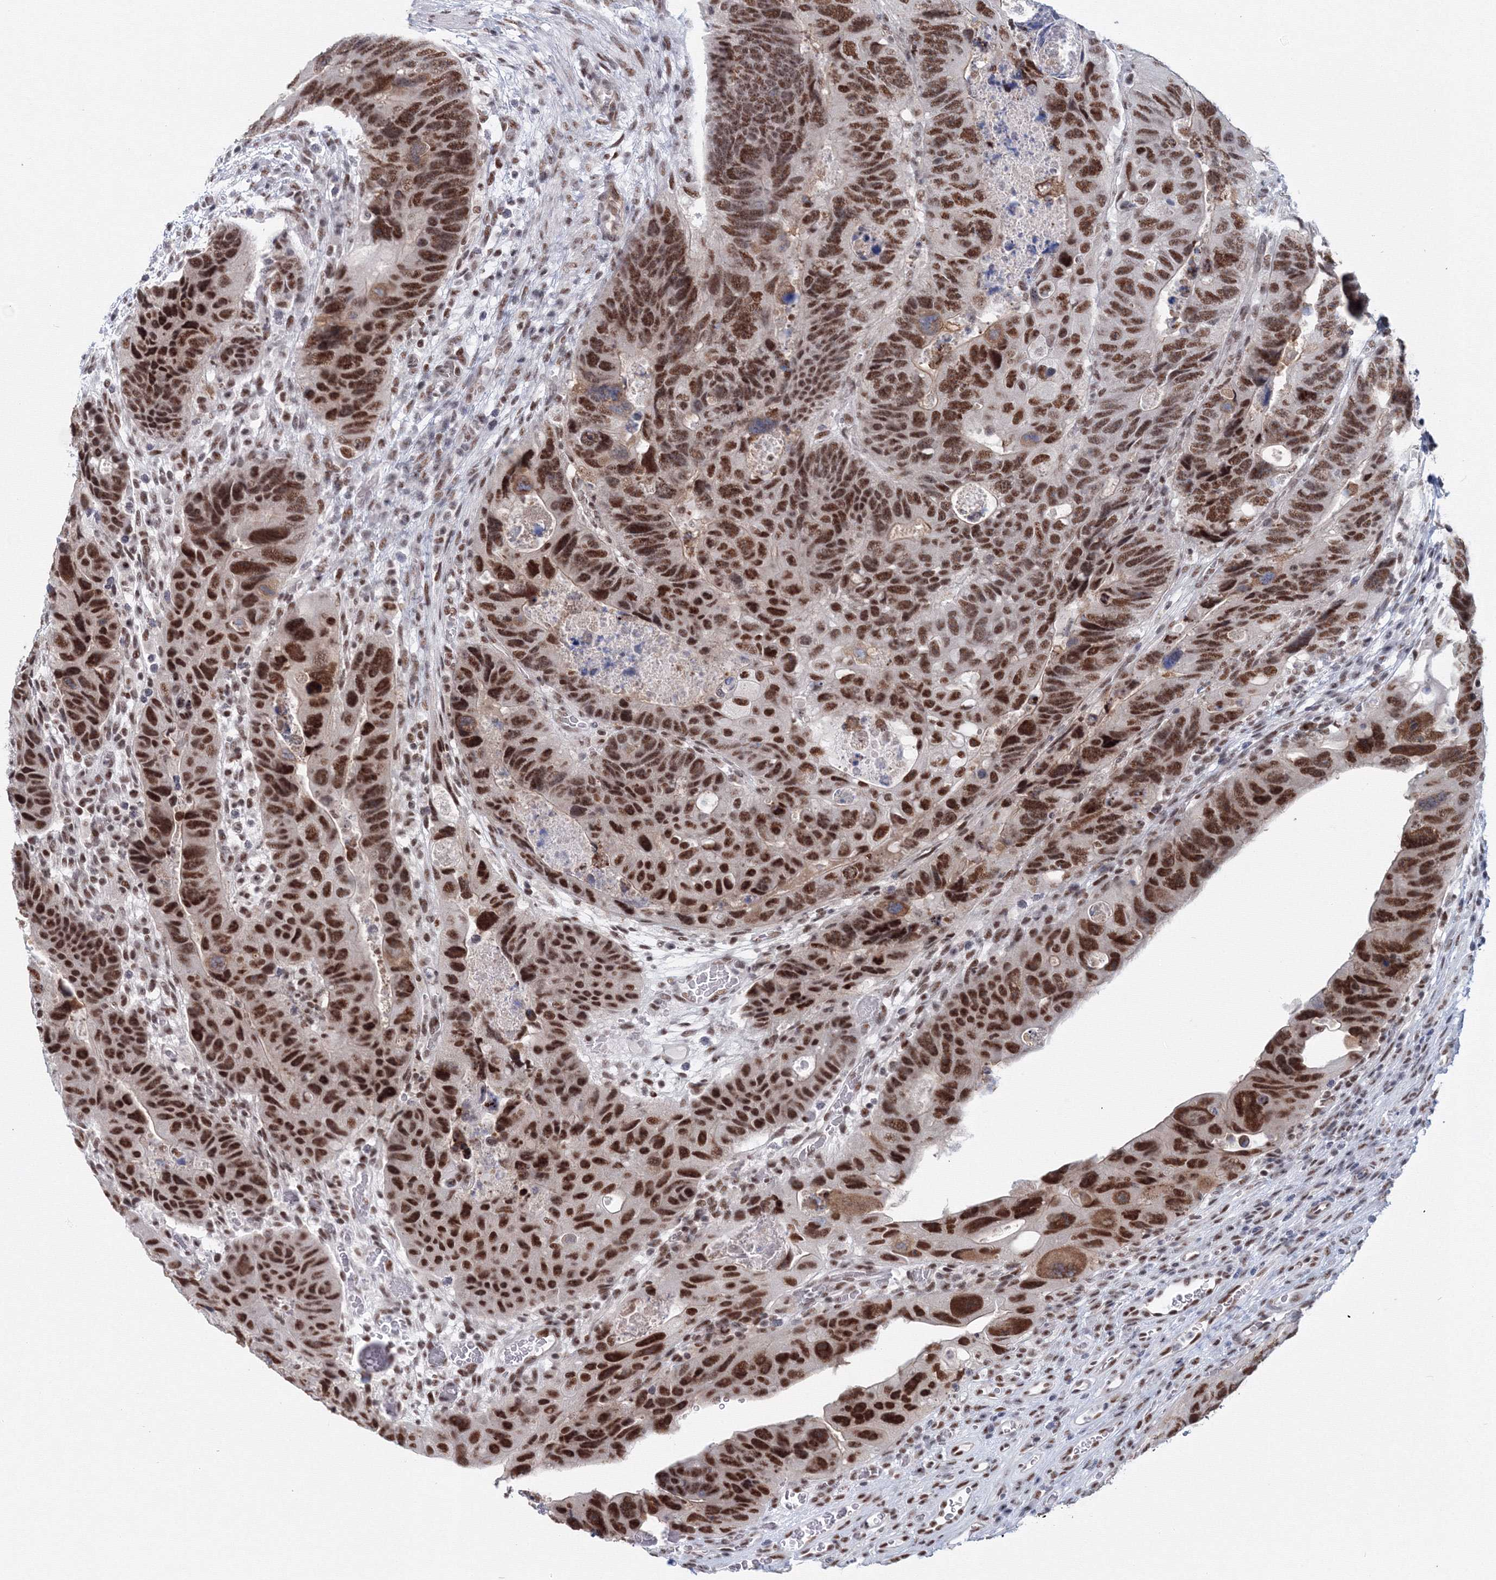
{"staining": {"intensity": "strong", "quantity": ">75%", "location": "nuclear"}, "tissue": "colorectal cancer", "cell_type": "Tumor cells", "image_type": "cancer", "snomed": [{"axis": "morphology", "description": "Adenocarcinoma, NOS"}, {"axis": "topography", "description": "Rectum"}], "caption": "Colorectal adenocarcinoma stained with DAB IHC displays high levels of strong nuclear positivity in approximately >75% of tumor cells.", "gene": "SF3B6", "patient": {"sex": "male", "age": 59}}